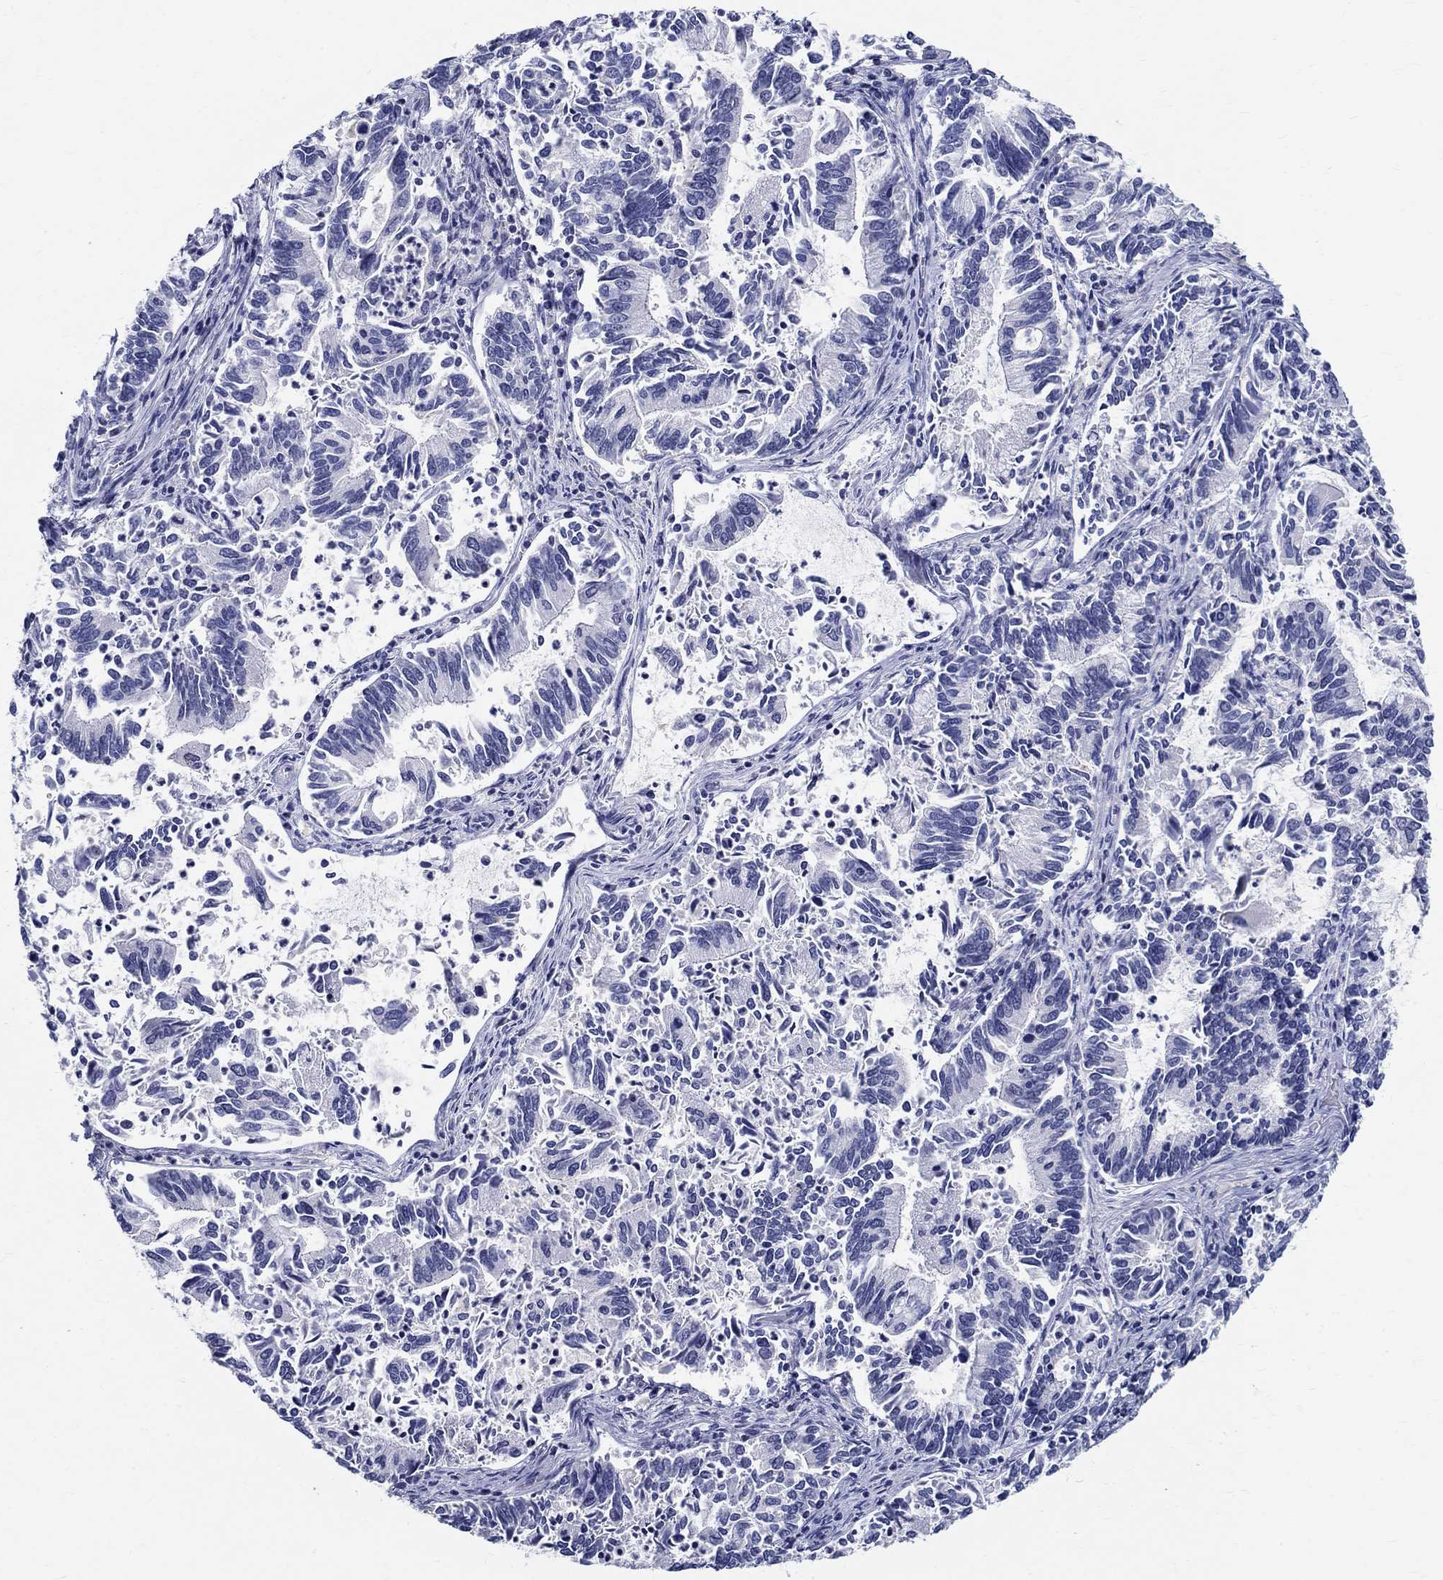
{"staining": {"intensity": "negative", "quantity": "none", "location": "none"}, "tissue": "cervical cancer", "cell_type": "Tumor cells", "image_type": "cancer", "snomed": [{"axis": "morphology", "description": "Adenocarcinoma, NOS"}, {"axis": "topography", "description": "Cervix"}], "caption": "Micrograph shows no protein staining in tumor cells of cervical adenocarcinoma tissue.", "gene": "CETN1", "patient": {"sex": "female", "age": 42}}